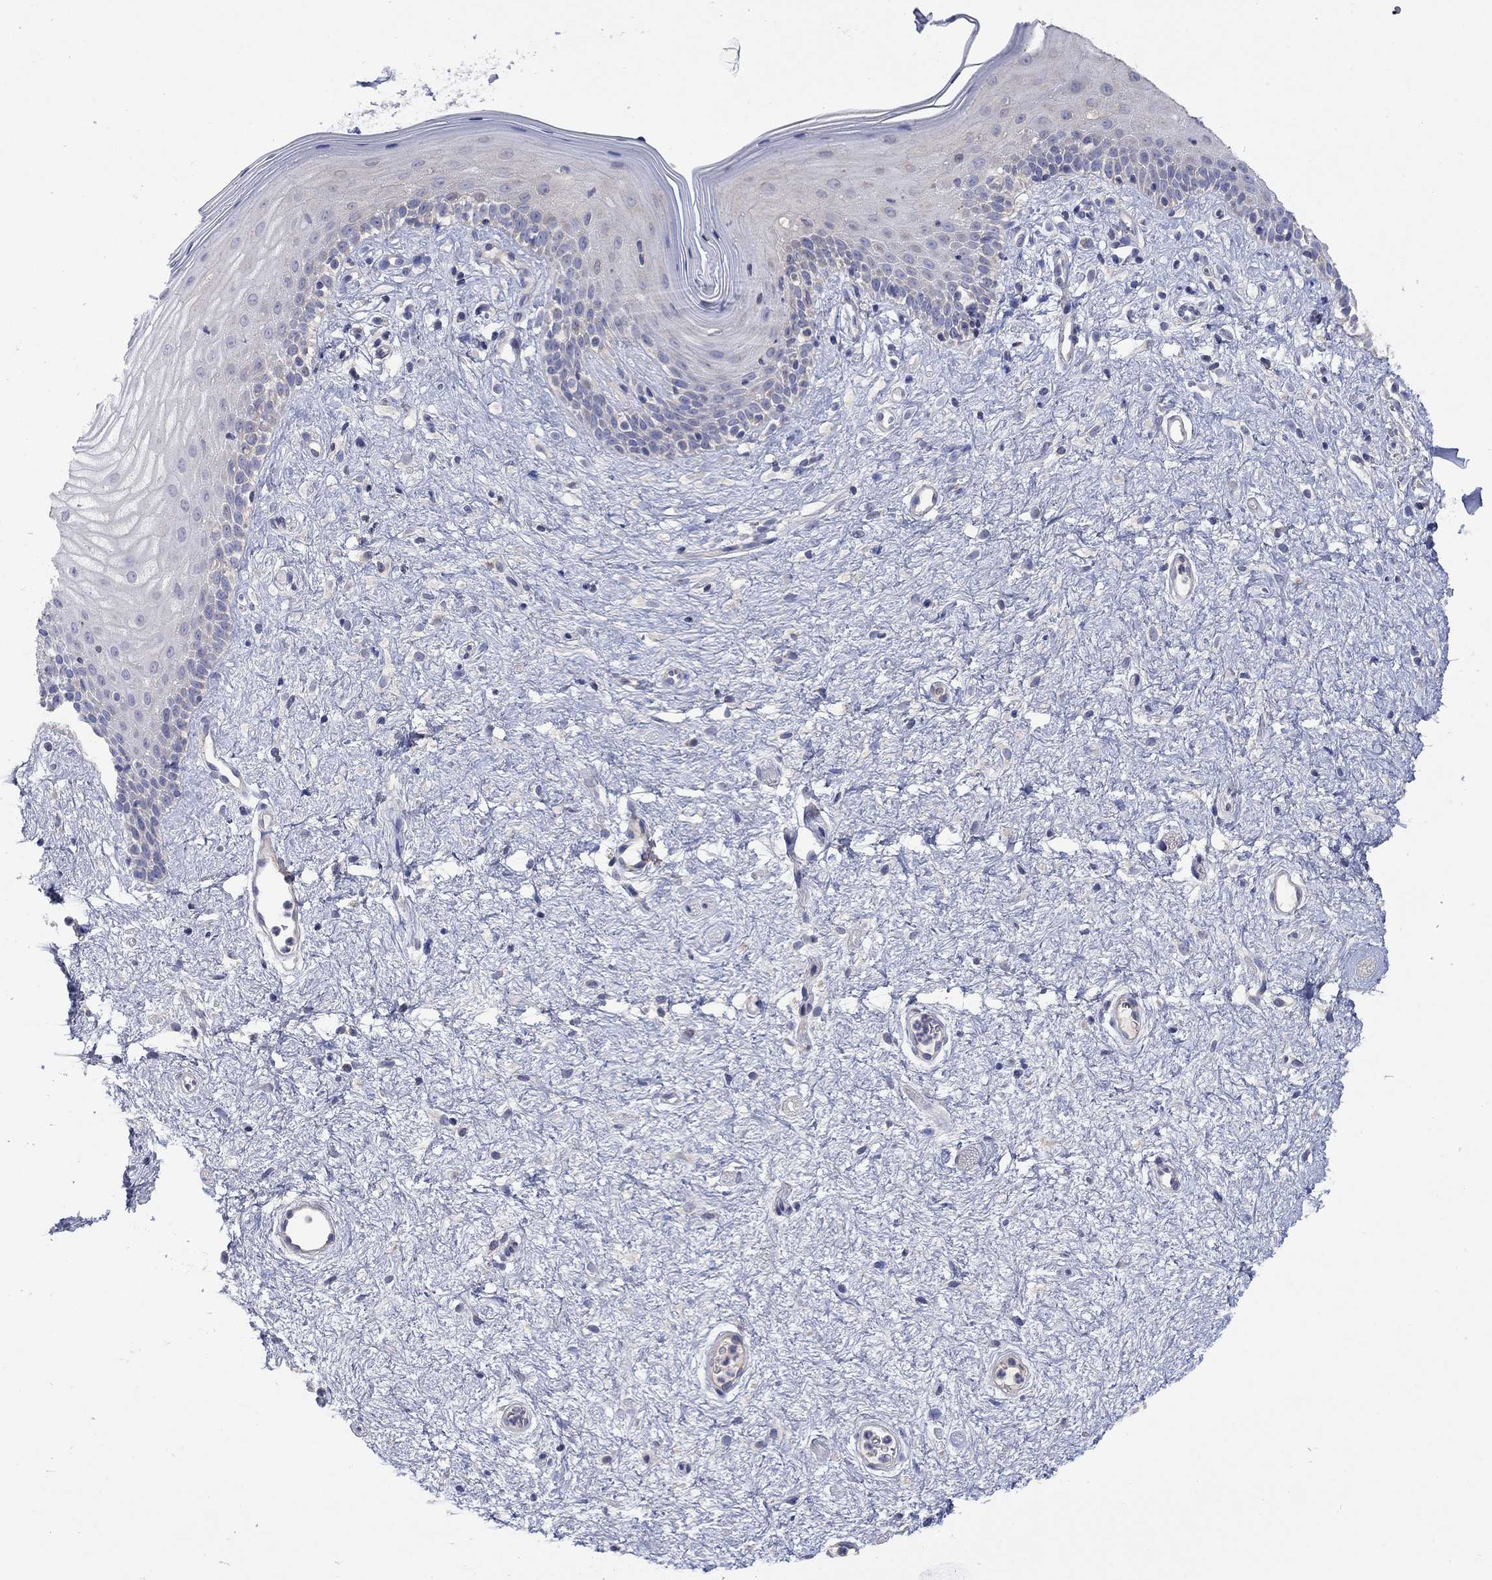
{"staining": {"intensity": "negative", "quantity": "none", "location": "none"}, "tissue": "vagina", "cell_type": "Squamous epithelial cells", "image_type": "normal", "snomed": [{"axis": "morphology", "description": "Normal tissue, NOS"}, {"axis": "topography", "description": "Vagina"}], "caption": "Image shows no significant protein staining in squamous epithelial cells of benign vagina. (DAB IHC, high magnification).", "gene": "CLVS1", "patient": {"sex": "female", "age": 47}}